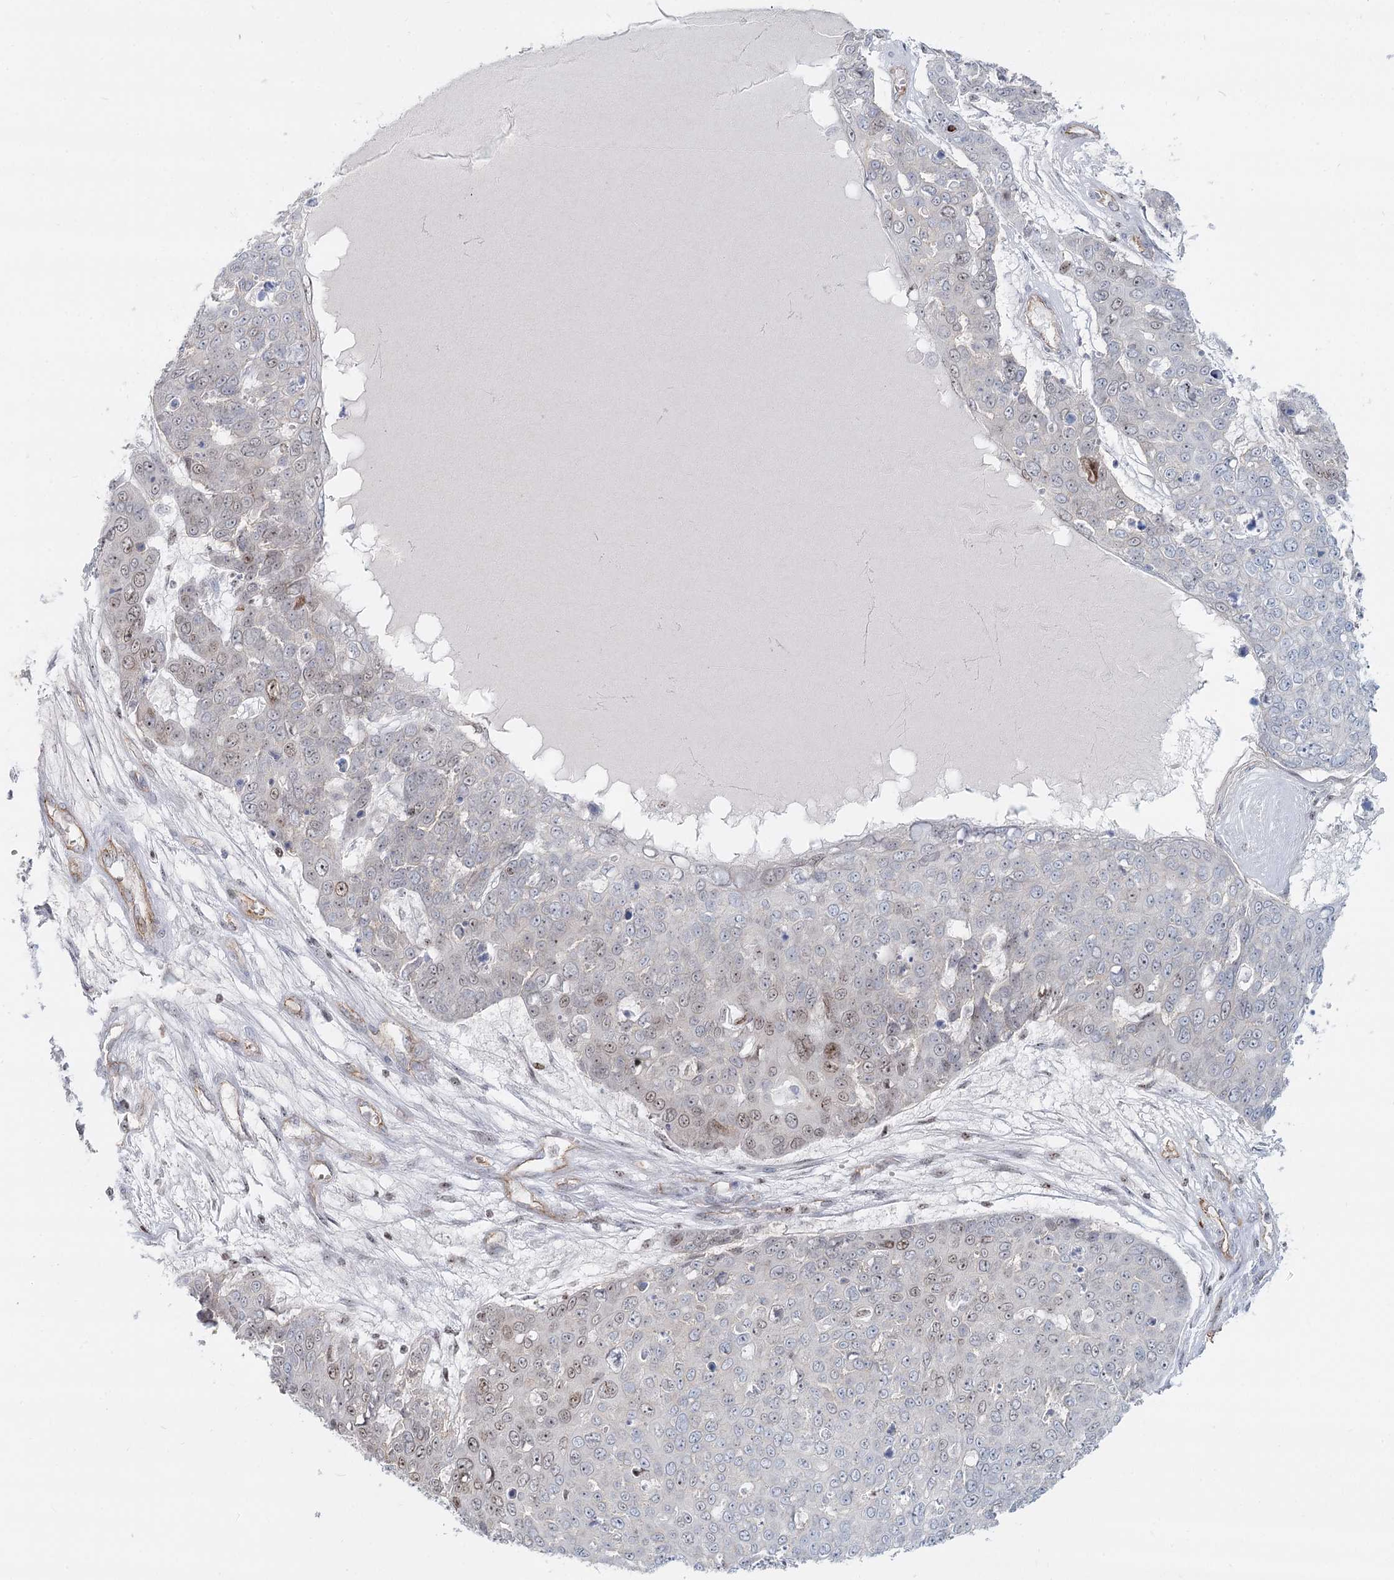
{"staining": {"intensity": "weak", "quantity": "<25%", "location": "nuclear"}, "tissue": "skin cancer", "cell_type": "Tumor cells", "image_type": "cancer", "snomed": [{"axis": "morphology", "description": "Squamous cell carcinoma, NOS"}, {"axis": "topography", "description": "Skin"}], "caption": "IHC of human squamous cell carcinoma (skin) shows no staining in tumor cells.", "gene": "ZFYVE28", "patient": {"sex": "male", "age": 71}}